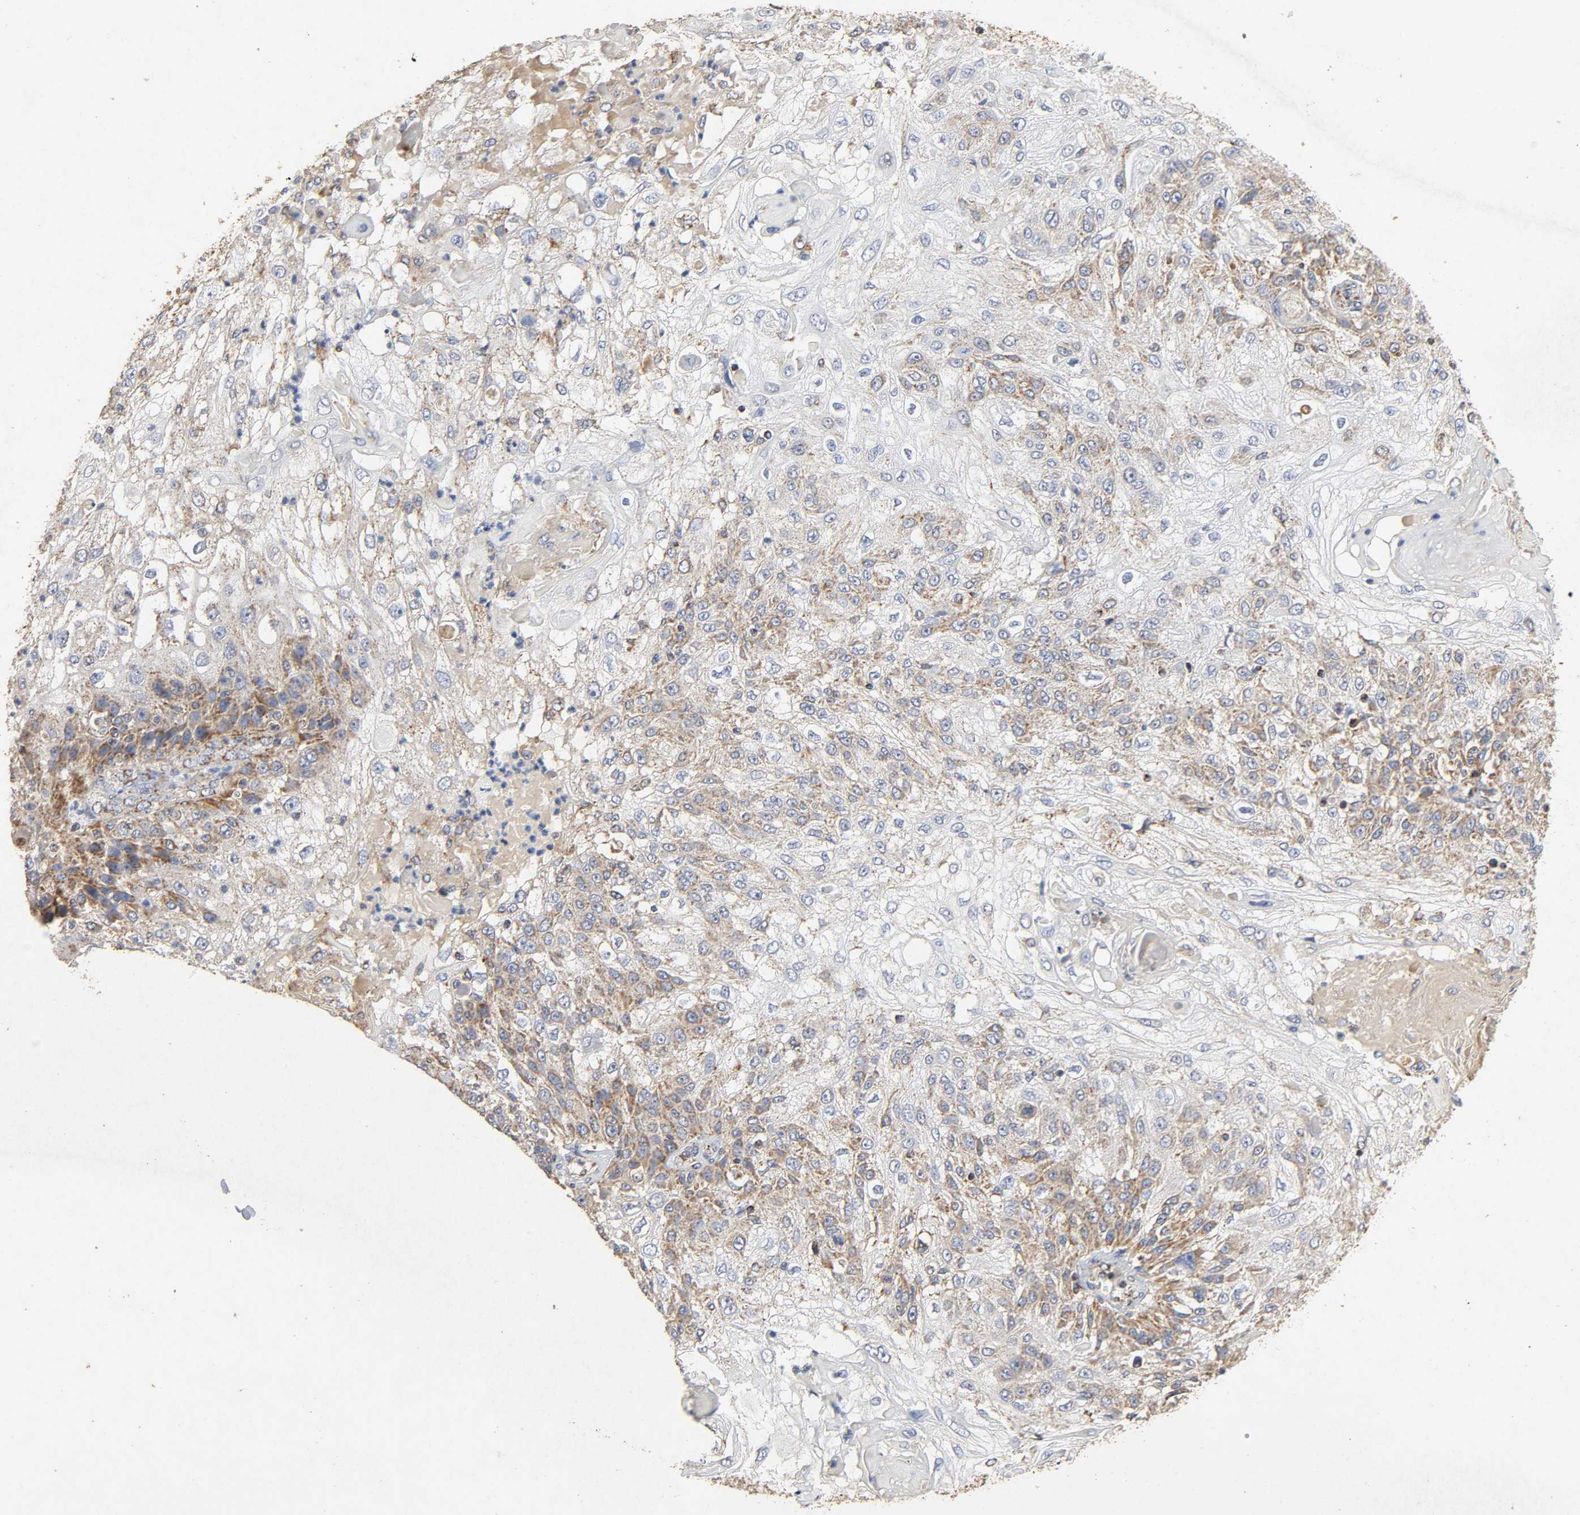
{"staining": {"intensity": "weak", "quantity": "25%-75%", "location": "cytoplasmic/membranous"}, "tissue": "skin cancer", "cell_type": "Tumor cells", "image_type": "cancer", "snomed": [{"axis": "morphology", "description": "Normal tissue, NOS"}, {"axis": "morphology", "description": "Squamous cell carcinoma, NOS"}, {"axis": "topography", "description": "Skin"}], "caption": "DAB (3,3'-diaminobenzidine) immunohistochemical staining of human skin cancer reveals weak cytoplasmic/membranous protein staining in approximately 25%-75% of tumor cells. (IHC, brightfield microscopy, high magnification).", "gene": "NDUFS3", "patient": {"sex": "female", "age": 83}}